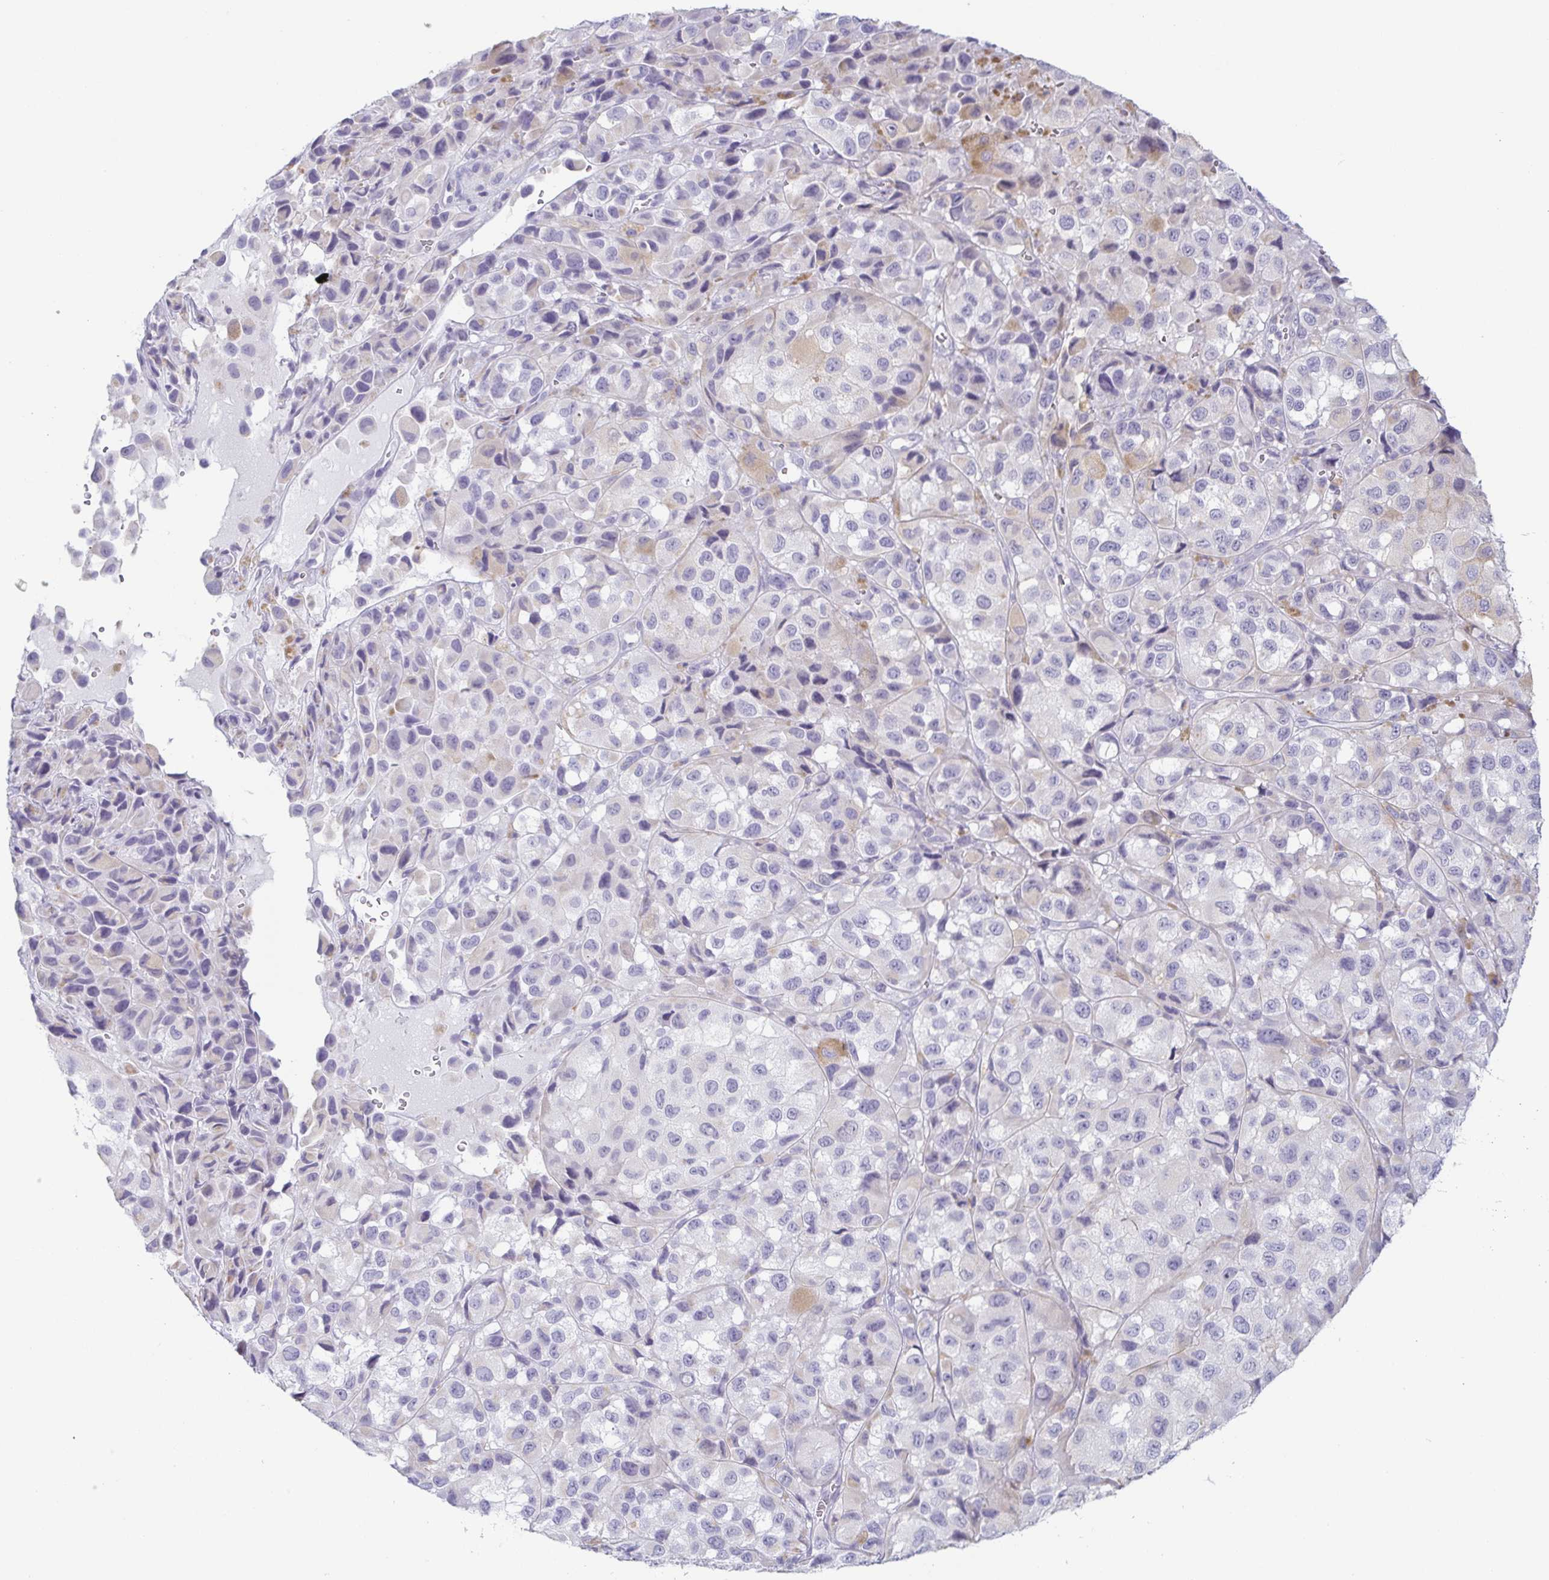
{"staining": {"intensity": "negative", "quantity": "none", "location": "none"}, "tissue": "melanoma", "cell_type": "Tumor cells", "image_type": "cancer", "snomed": [{"axis": "morphology", "description": "Malignant melanoma, NOS"}, {"axis": "topography", "description": "Skin"}], "caption": "High magnification brightfield microscopy of malignant melanoma stained with DAB (3,3'-diaminobenzidine) (brown) and counterstained with hematoxylin (blue): tumor cells show no significant staining. The staining was performed using DAB (3,3'-diaminobenzidine) to visualize the protein expression in brown, while the nuclei were stained in blue with hematoxylin (Magnification: 20x).", "gene": "PRR27", "patient": {"sex": "male", "age": 93}}